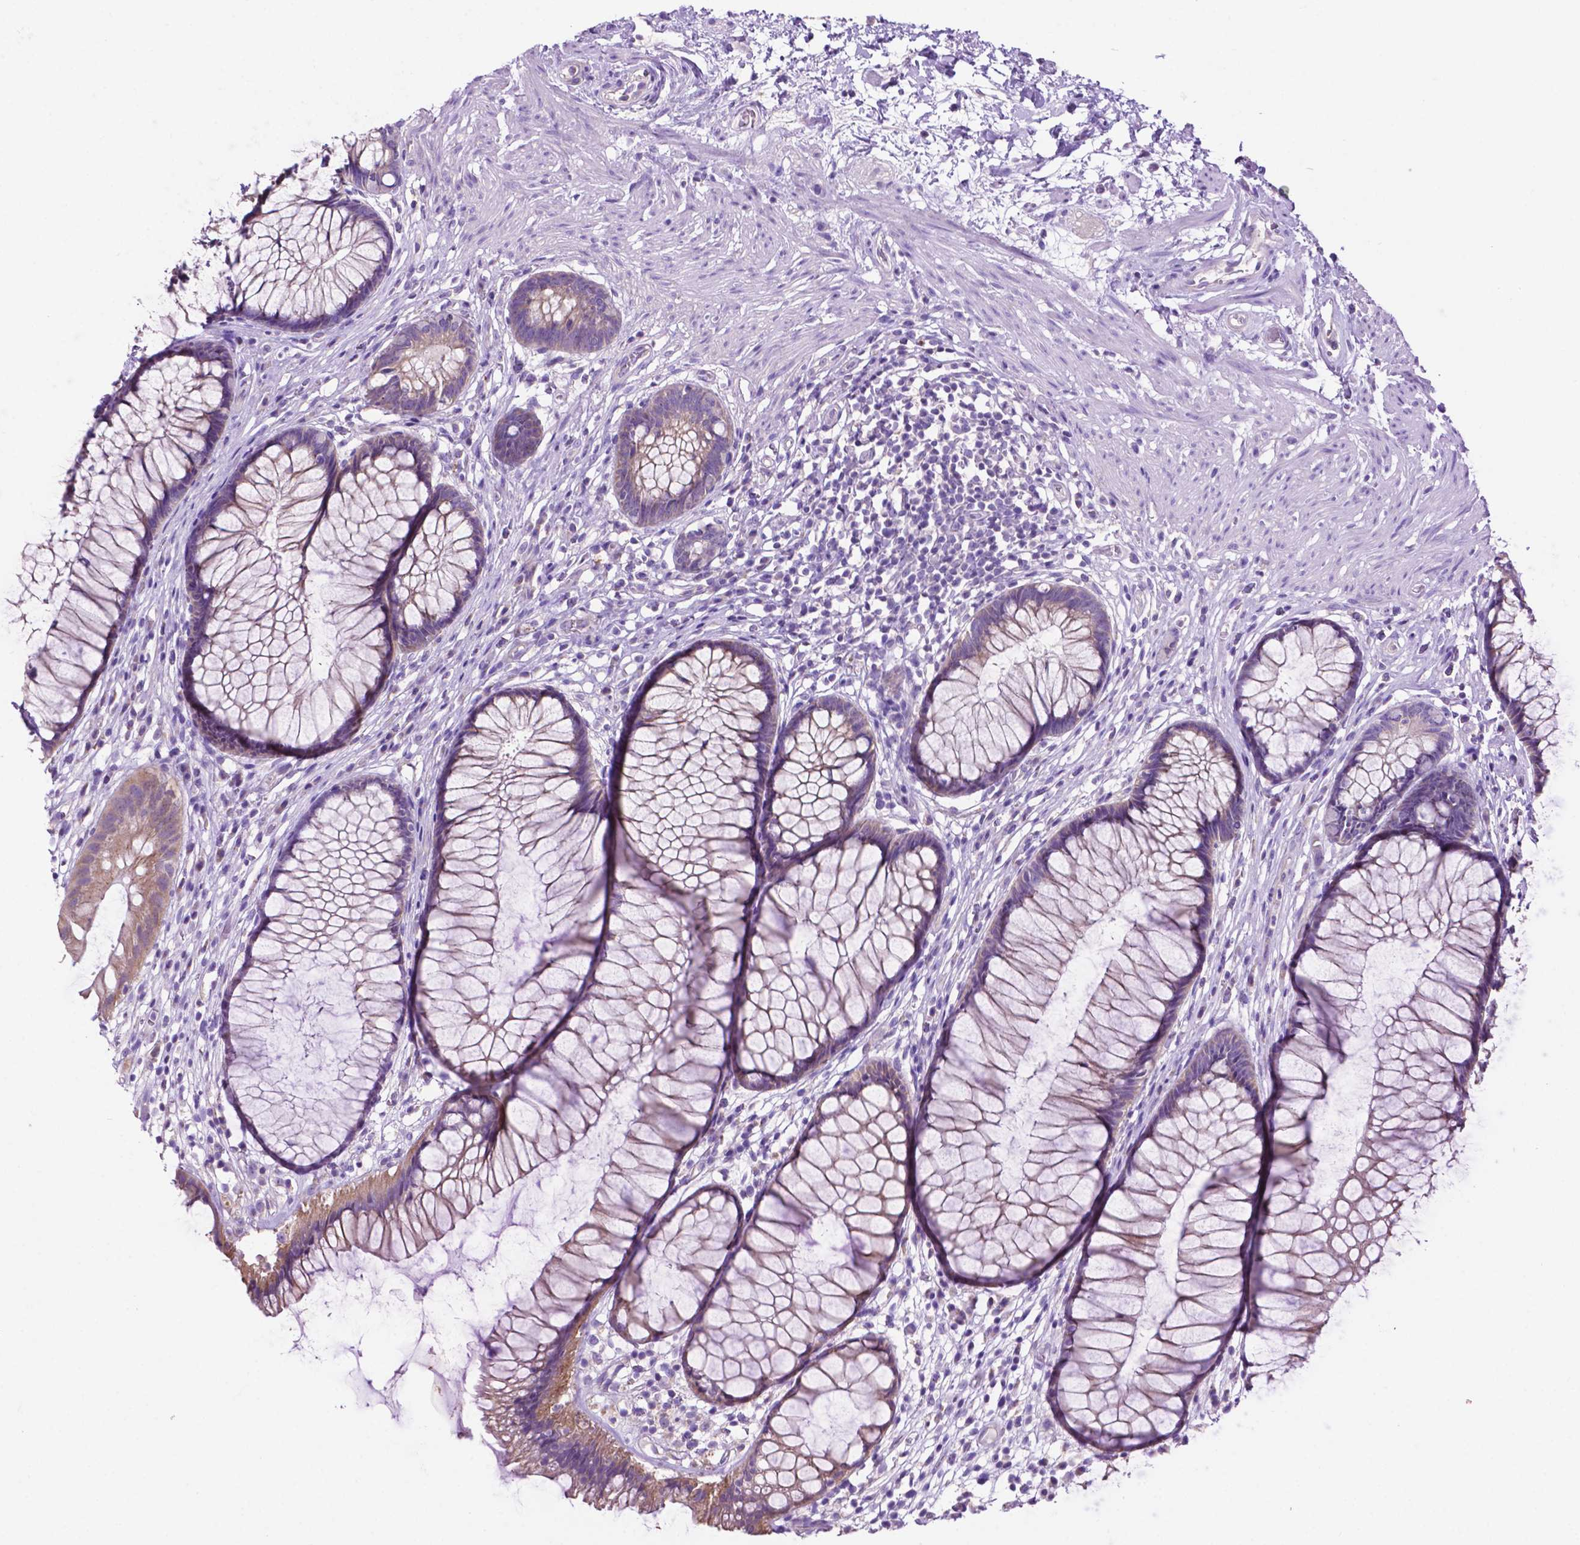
{"staining": {"intensity": "moderate", "quantity": "25%-75%", "location": "cytoplasmic/membranous"}, "tissue": "rectum", "cell_type": "Glandular cells", "image_type": "normal", "snomed": [{"axis": "morphology", "description": "Normal tissue, NOS"}, {"axis": "topography", "description": "Smooth muscle"}, {"axis": "topography", "description": "Rectum"}], "caption": "Moderate cytoplasmic/membranous positivity is identified in about 25%-75% of glandular cells in unremarkable rectum. The staining was performed using DAB (3,3'-diaminobenzidine) to visualize the protein expression in brown, while the nuclei were stained in blue with hematoxylin (Magnification: 20x).", "gene": "PHYHIP", "patient": {"sex": "male", "age": 53}}